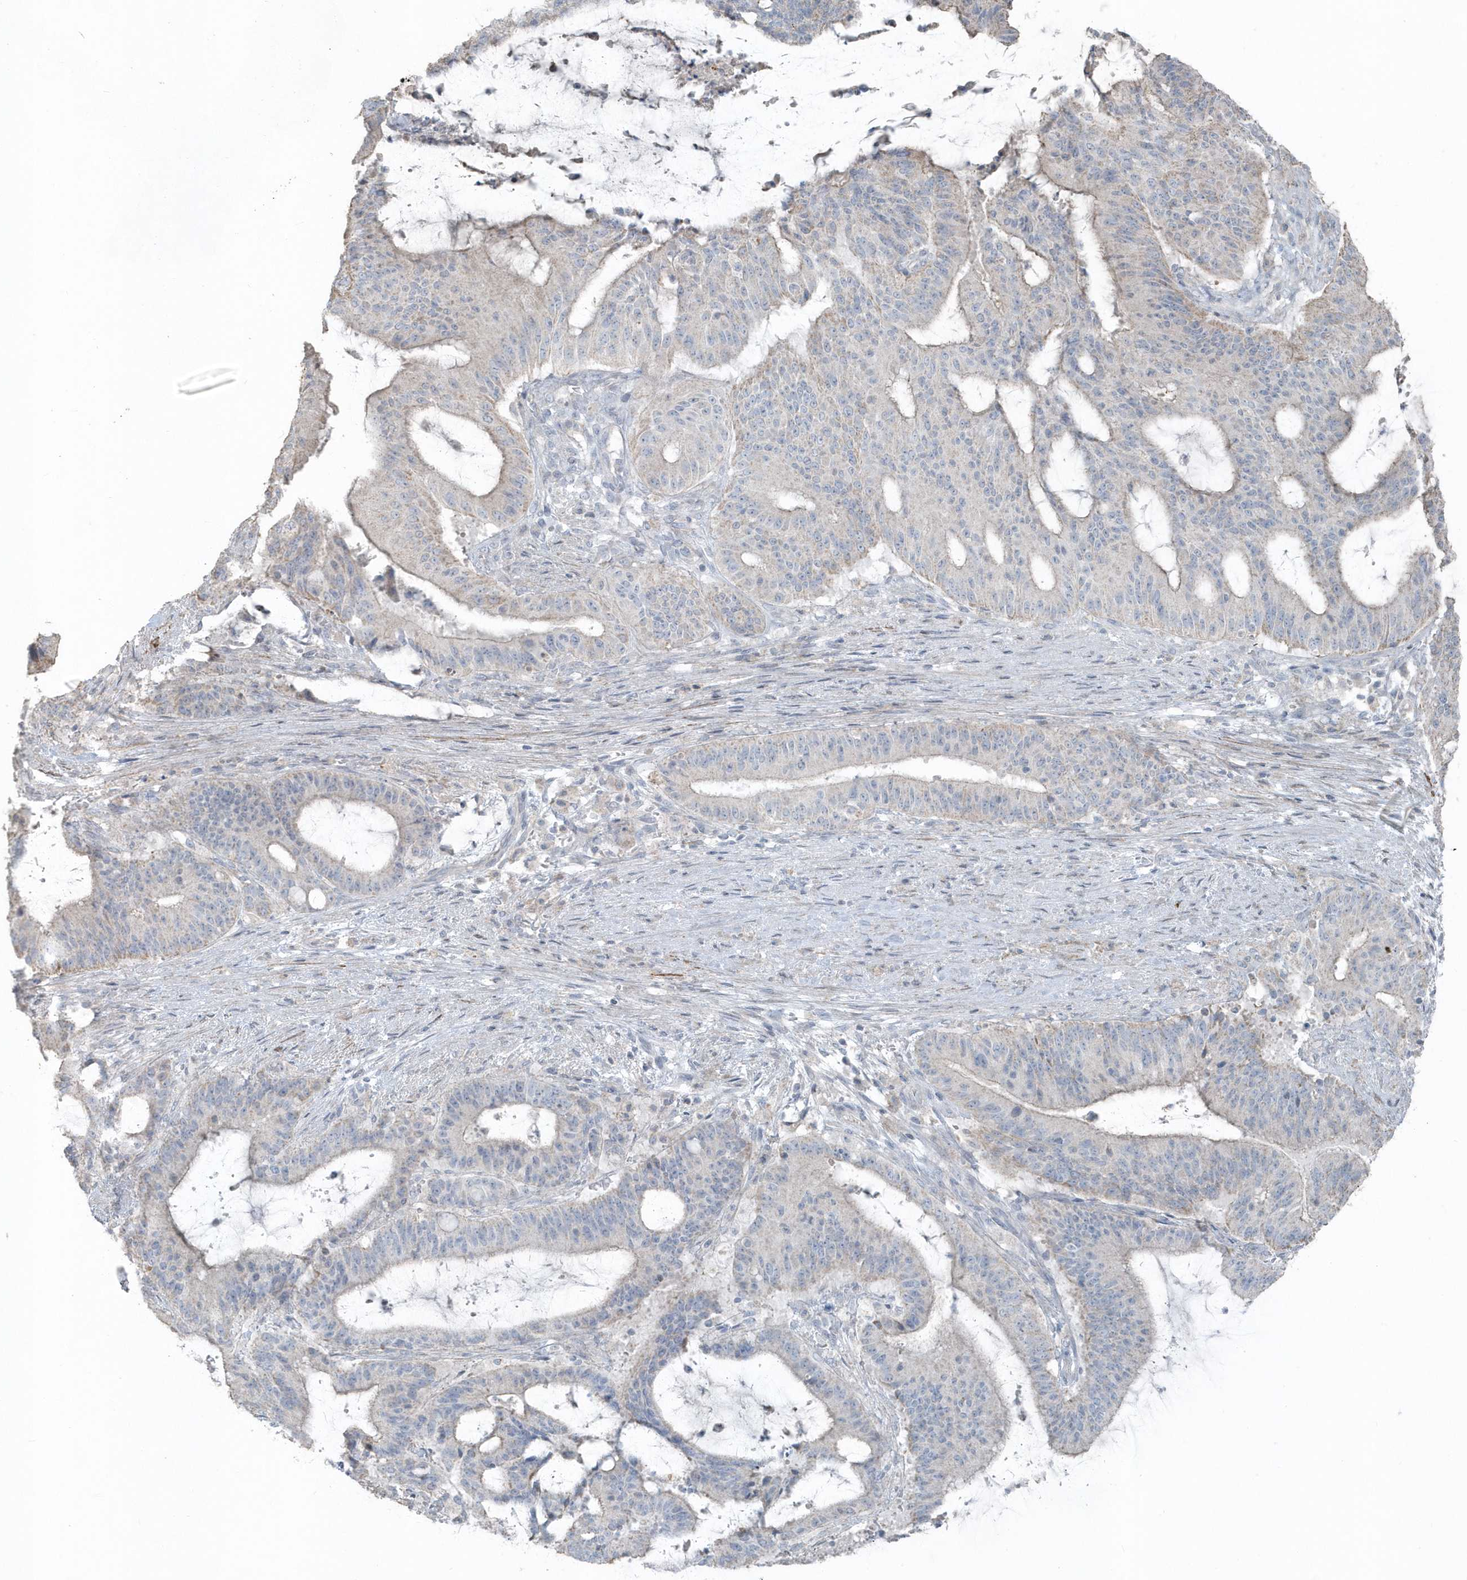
{"staining": {"intensity": "negative", "quantity": "none", "location": "none"}, "tissue": "liver cancer", "cell_type": "Tumor cells", "image_type": "cancer", "snomed": [{"axis": "morphology", "description": "Normal tissue, NOS"}, {"axis": "morphology", "description": "Cholangiocarcinoma"}, {"axis": "topography", "description": "Liver"}, {"axis": "topography", "description": "Peripheral nerve tissue"}], "caption": "Human liver cancer (cholangiocarcinoma) stained for a protein using IHC reveals no expression in tumor cells.", "gene": "ACTC1", "patient": {"sex": "female", "age": 73}}